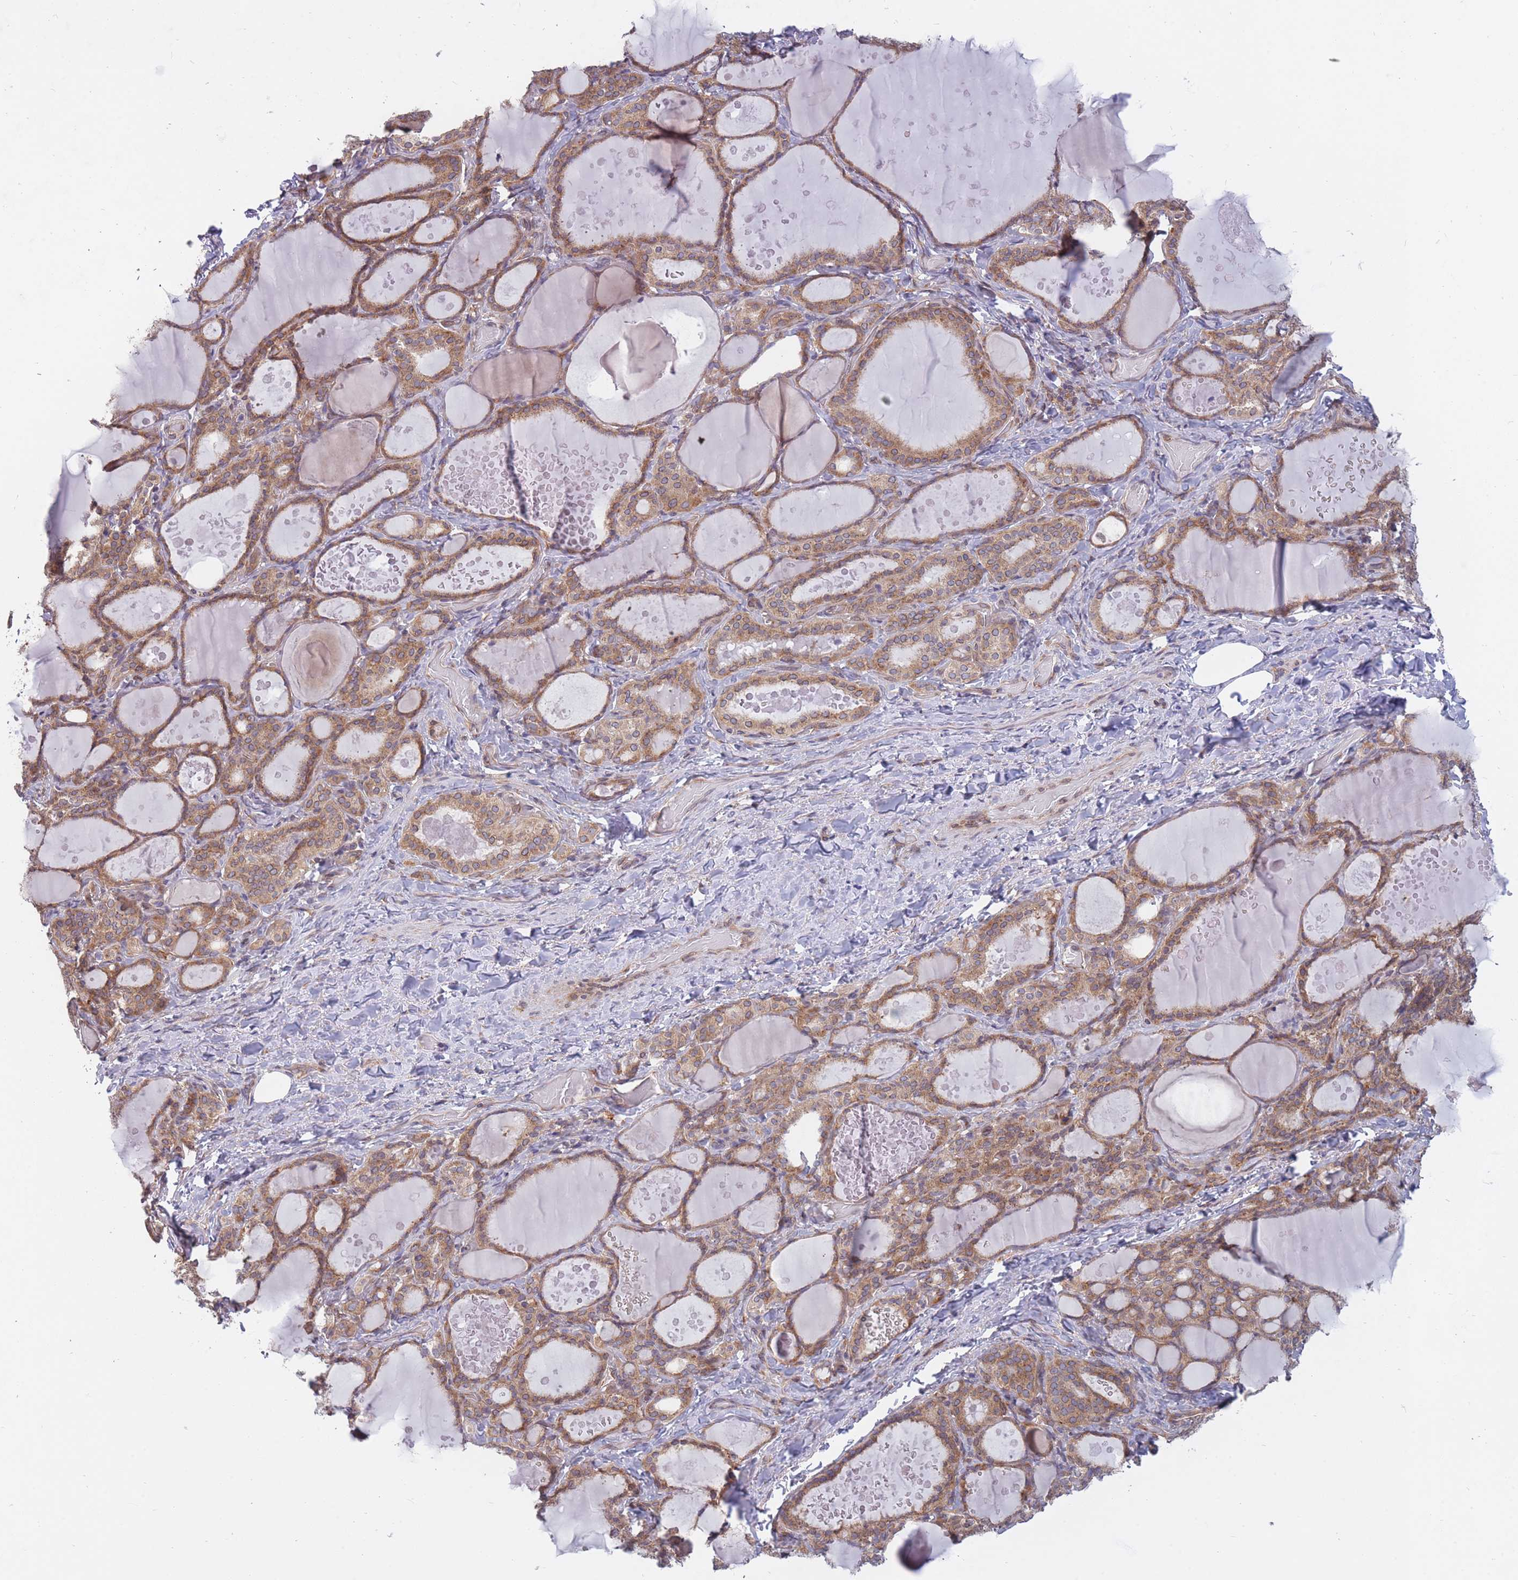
{"staining": {"intensity": "moderate", "quantity": ">75%", "location": "cytoplasmic/membranous"}, "tissue": "thyroid gland", "cell_type": "Glandular cells", "image_type": "normal", "snomed": [{"axis": "morphology", "description": "Normal tissue, NOS"}, {"axis": "topography", "description": "Thyroid gland"}], "caption": "Immunohistochemistry (IHC) of unremarkable thyroid gland demonstrates medium levels of moderate cytoplasmic/membranous expression in about >75% of glandular cells.", "gene": "CCDC124", "patient": {"sex": "female", "age": 46}}